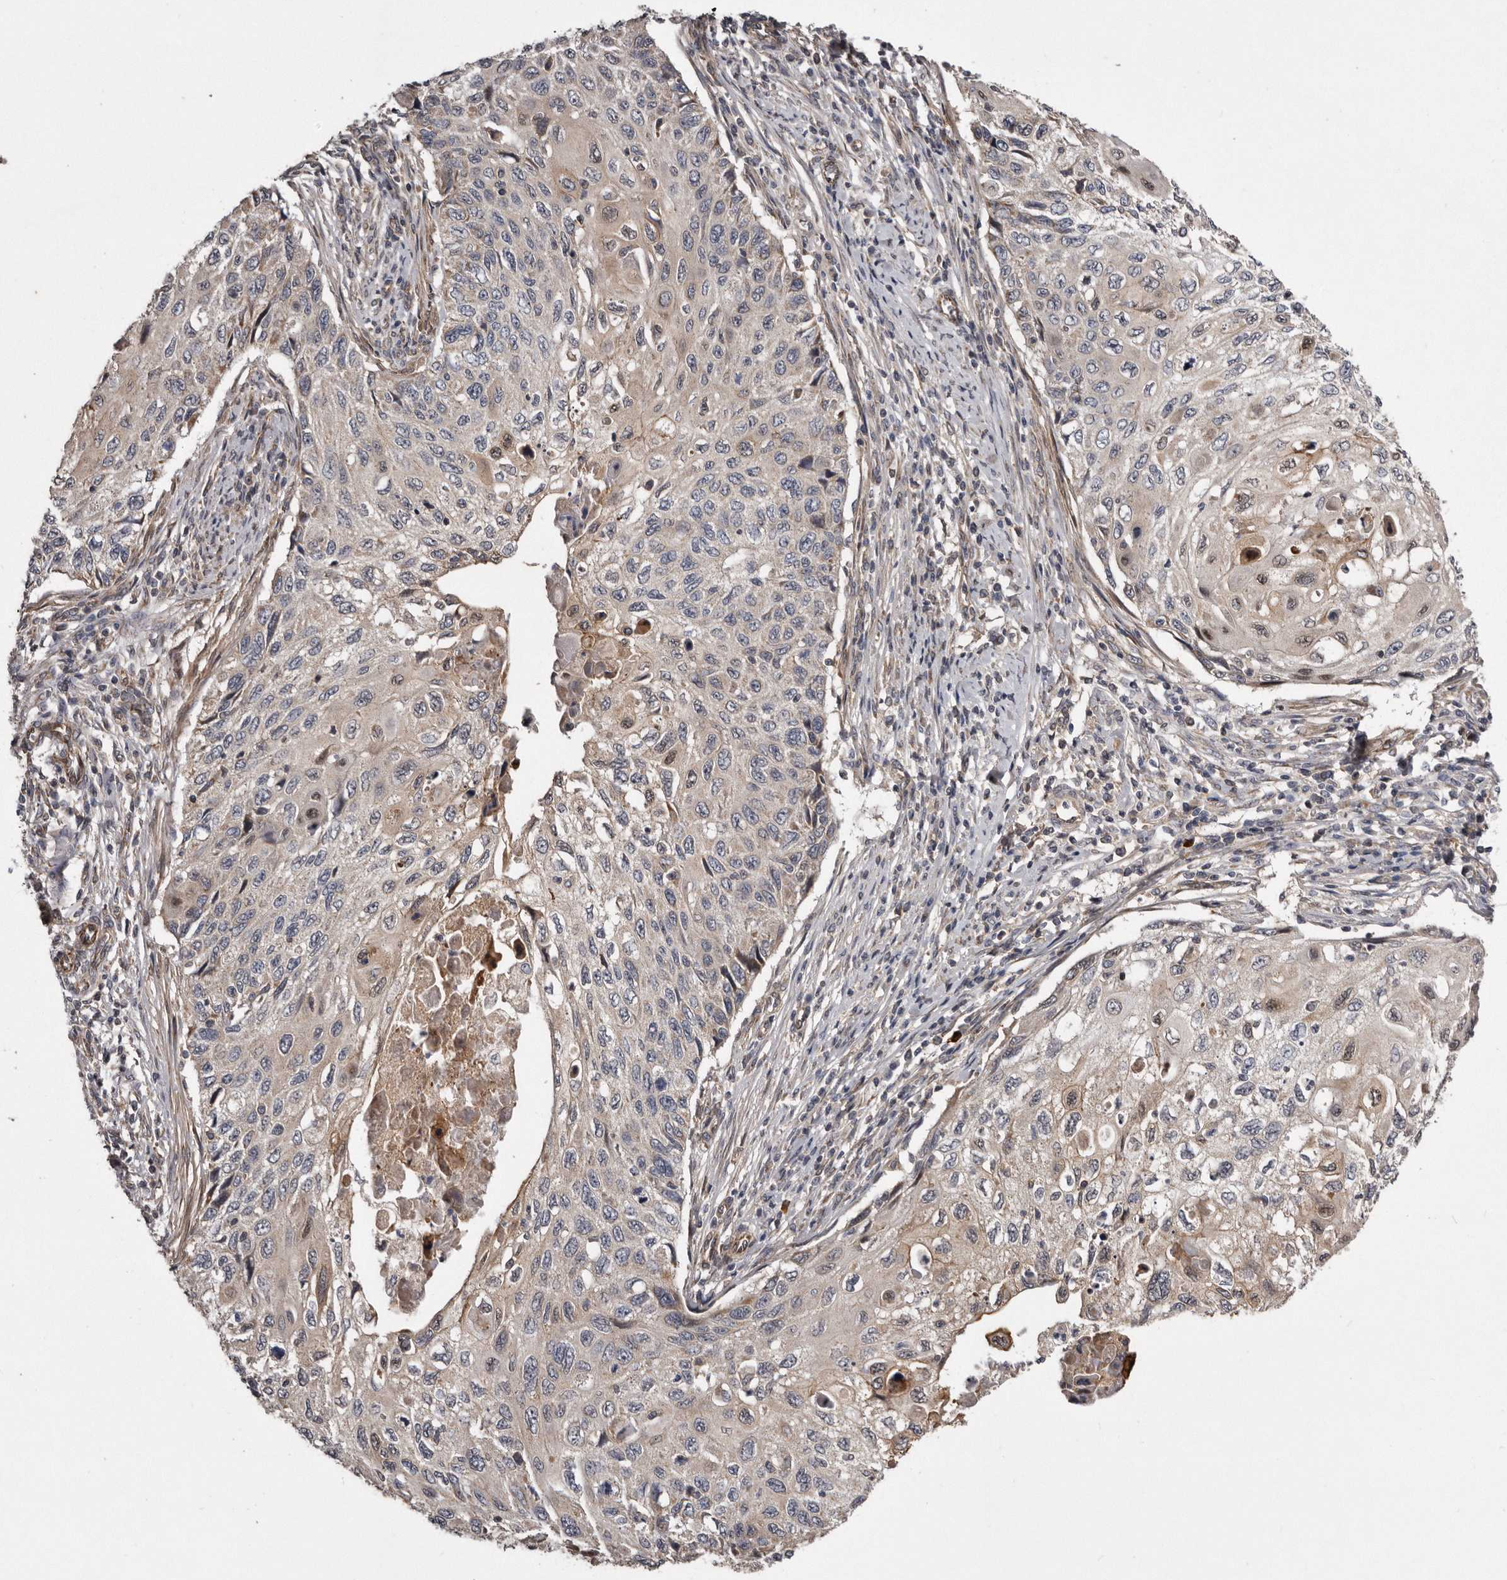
{"staining": {"intensity": "moderate", "quantity": "<25%", "location": "cytoplasmic/membranous"}, "tissue": "cervical cancer", "cell_type": "Tumor cells", "image_type": "cancer", "snomed": [{"axis": "morphology", "description": "Squamous cell carcinoma, NOS"}, {"axis": "topography", "description": "Cervix"}], "caption": "Immunohistochemistry (DAB) staining of cervical cancer (squamous cell carcinoma) demonstrates moderate cytoplasmic/membranous protein staining in about <25% of tumor cells. (DAB (3,3'-diaminobenzidine) IHC, brown staining for protein, blue staining for nuclei).", "gene": "ARMCX1", "patient": {"sex": "female", "age": 70}}